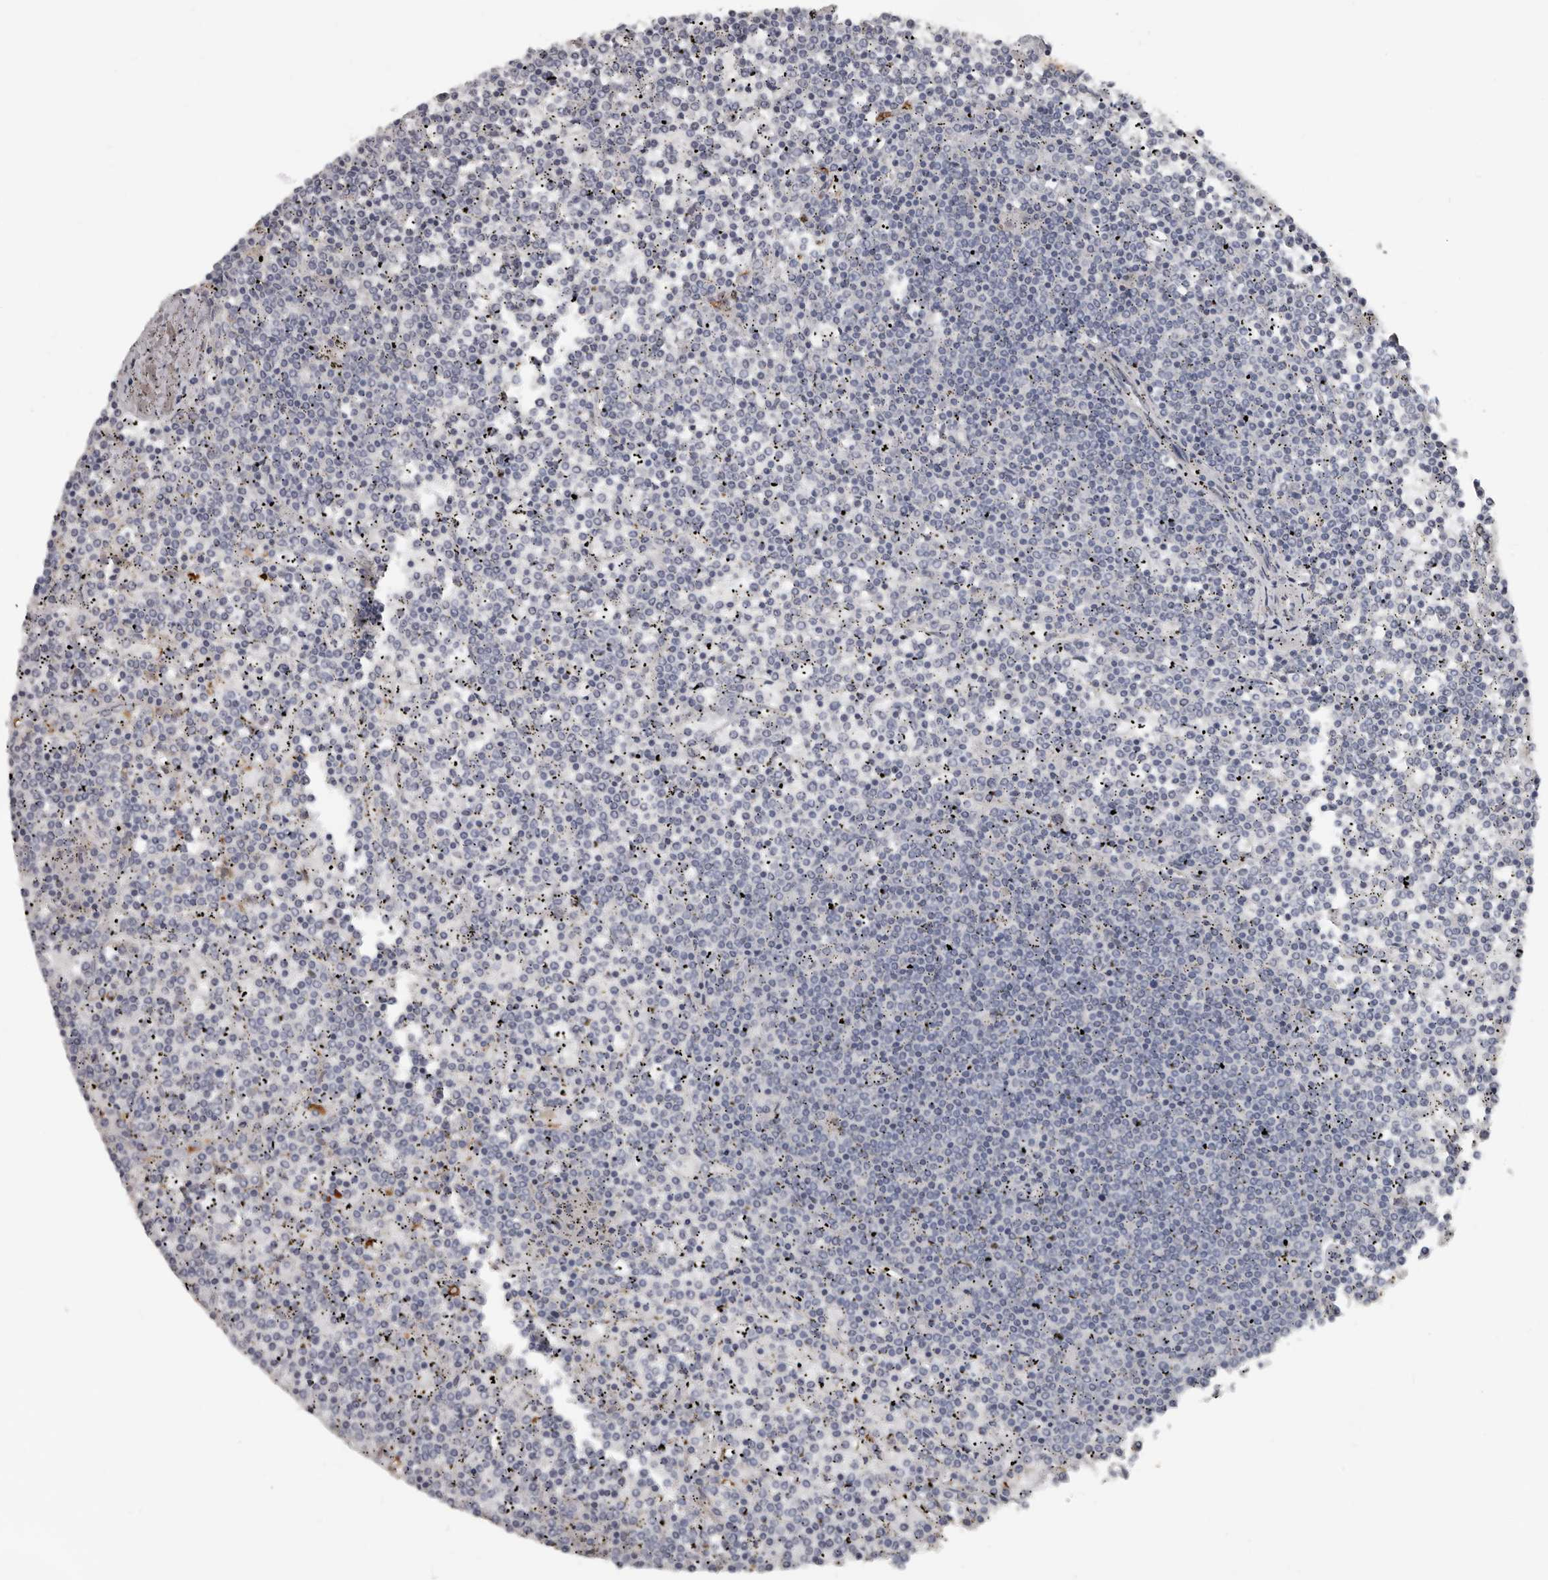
{"staining": {"intensity": "negative", "quantity": "none", "location": "none"}, "tissue": "lymphoma", "cell_type": "Tumor cells", "image_type": "cancer", "snomed": [{"axis": "morphology", "description": "Malignant lymphoma, non-Hodgkin's type, Low grade"}, {"axis": "topography", "description": "Spleen"}], "caption": "DAB immunohistochemical staining of human low-grade malignant lymphoma, non-Hodgkin's type shows no significant expression in tumor cells. (DAB (3,3'-diaminobenzidine) immunohistochemistry (IHC), high magnification).", "gene": "FABP7", "patient": {"sex": "female", "age": 19}}